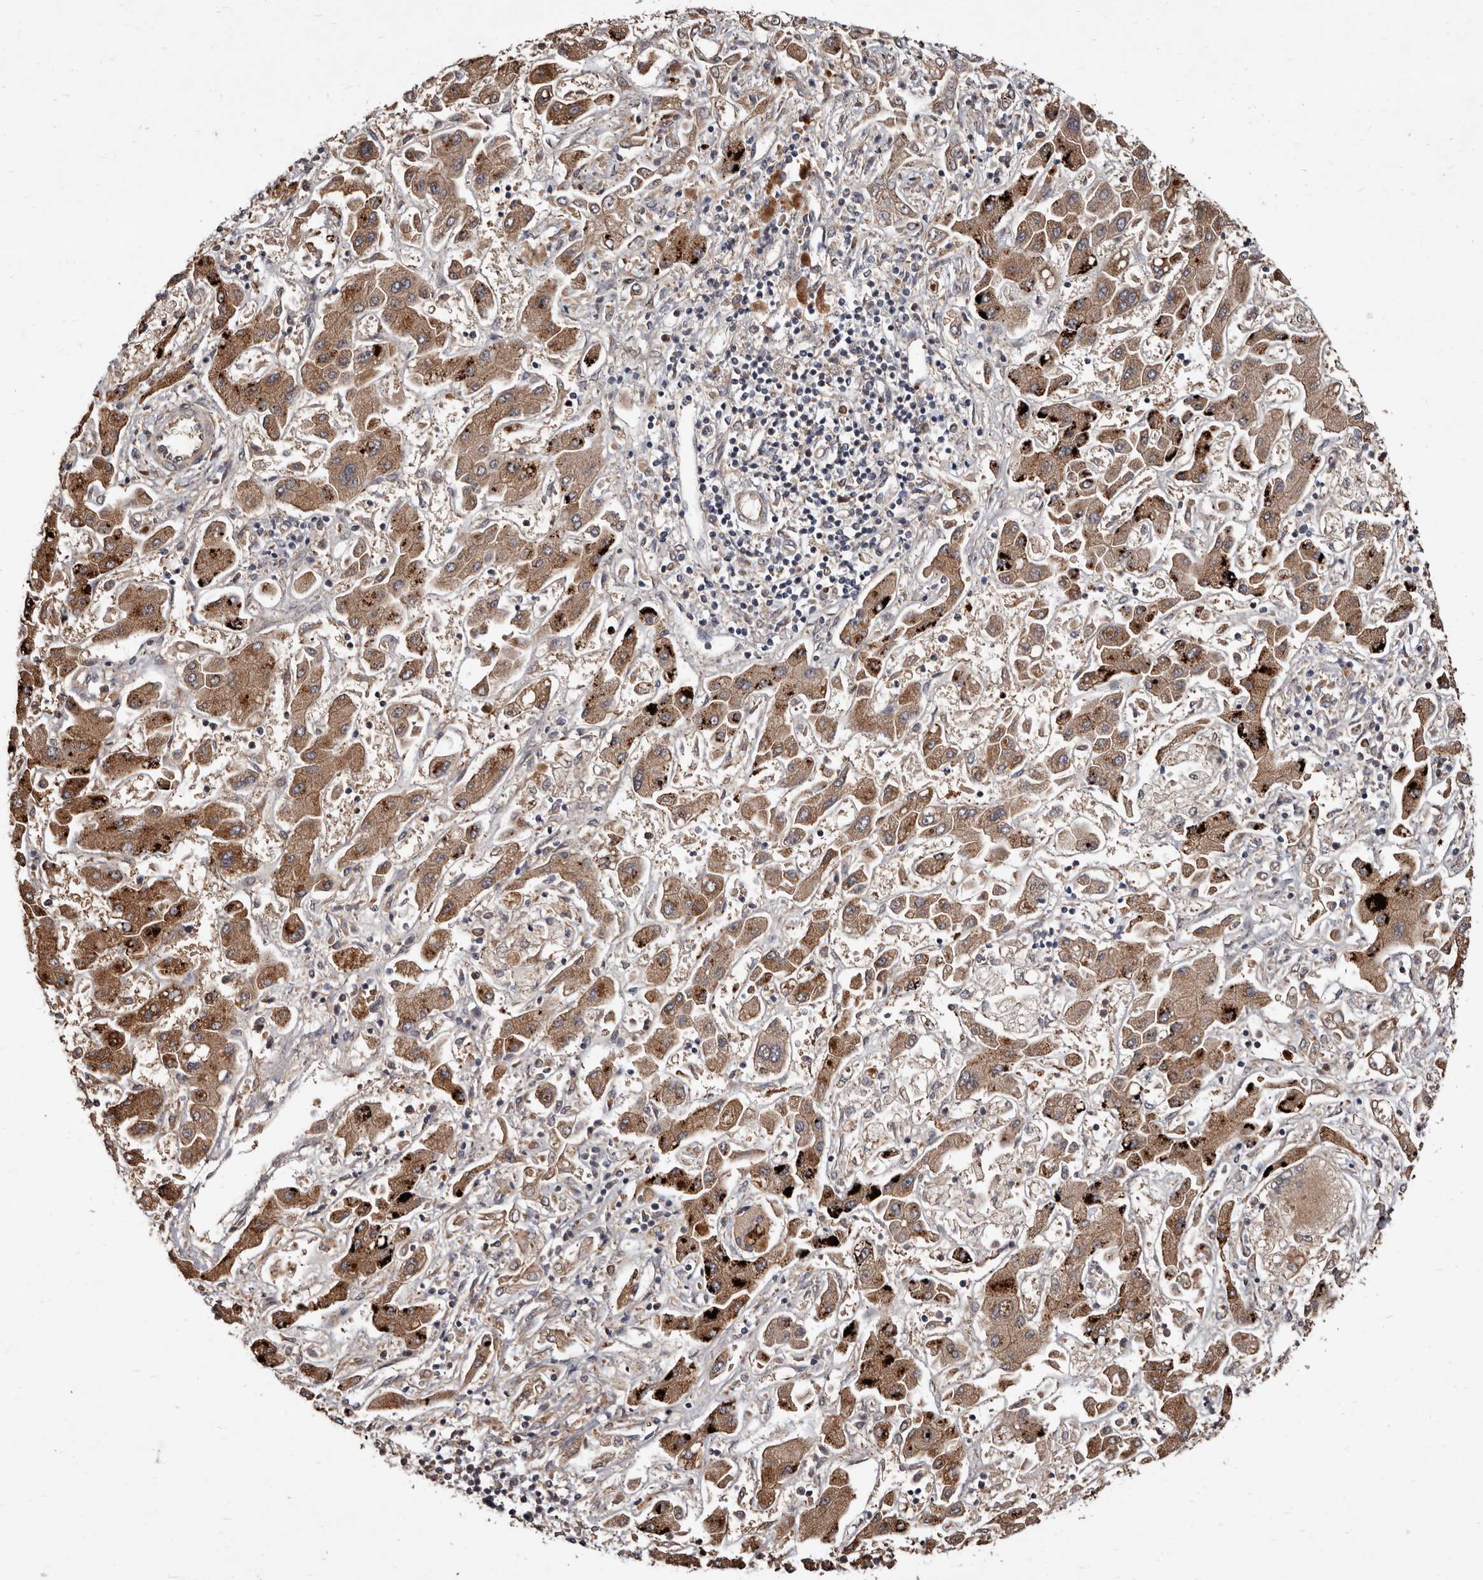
{"staining": {"intensity": "moderate", "quantity": ">75%", "location": "cytoplasmic/membranous"}, "tissue": "liver cancer", "cell_type": "Tumor cells", "image_type": "cancer", "snomed": [{"axis": "morphology", "description": "Cholangiocarcinoma"}, {"axis": "topography", "description": "Liver"}], "caption": "Approximately >75% of tumor cells in liver cancer (cholangiocarcinoma) show moderate cytoplasmic/membranous protein positivity as visualized by brown immunohistochemical staining.", "gene": "WEE2", "patient": {"sex": "male", "age": 50}}